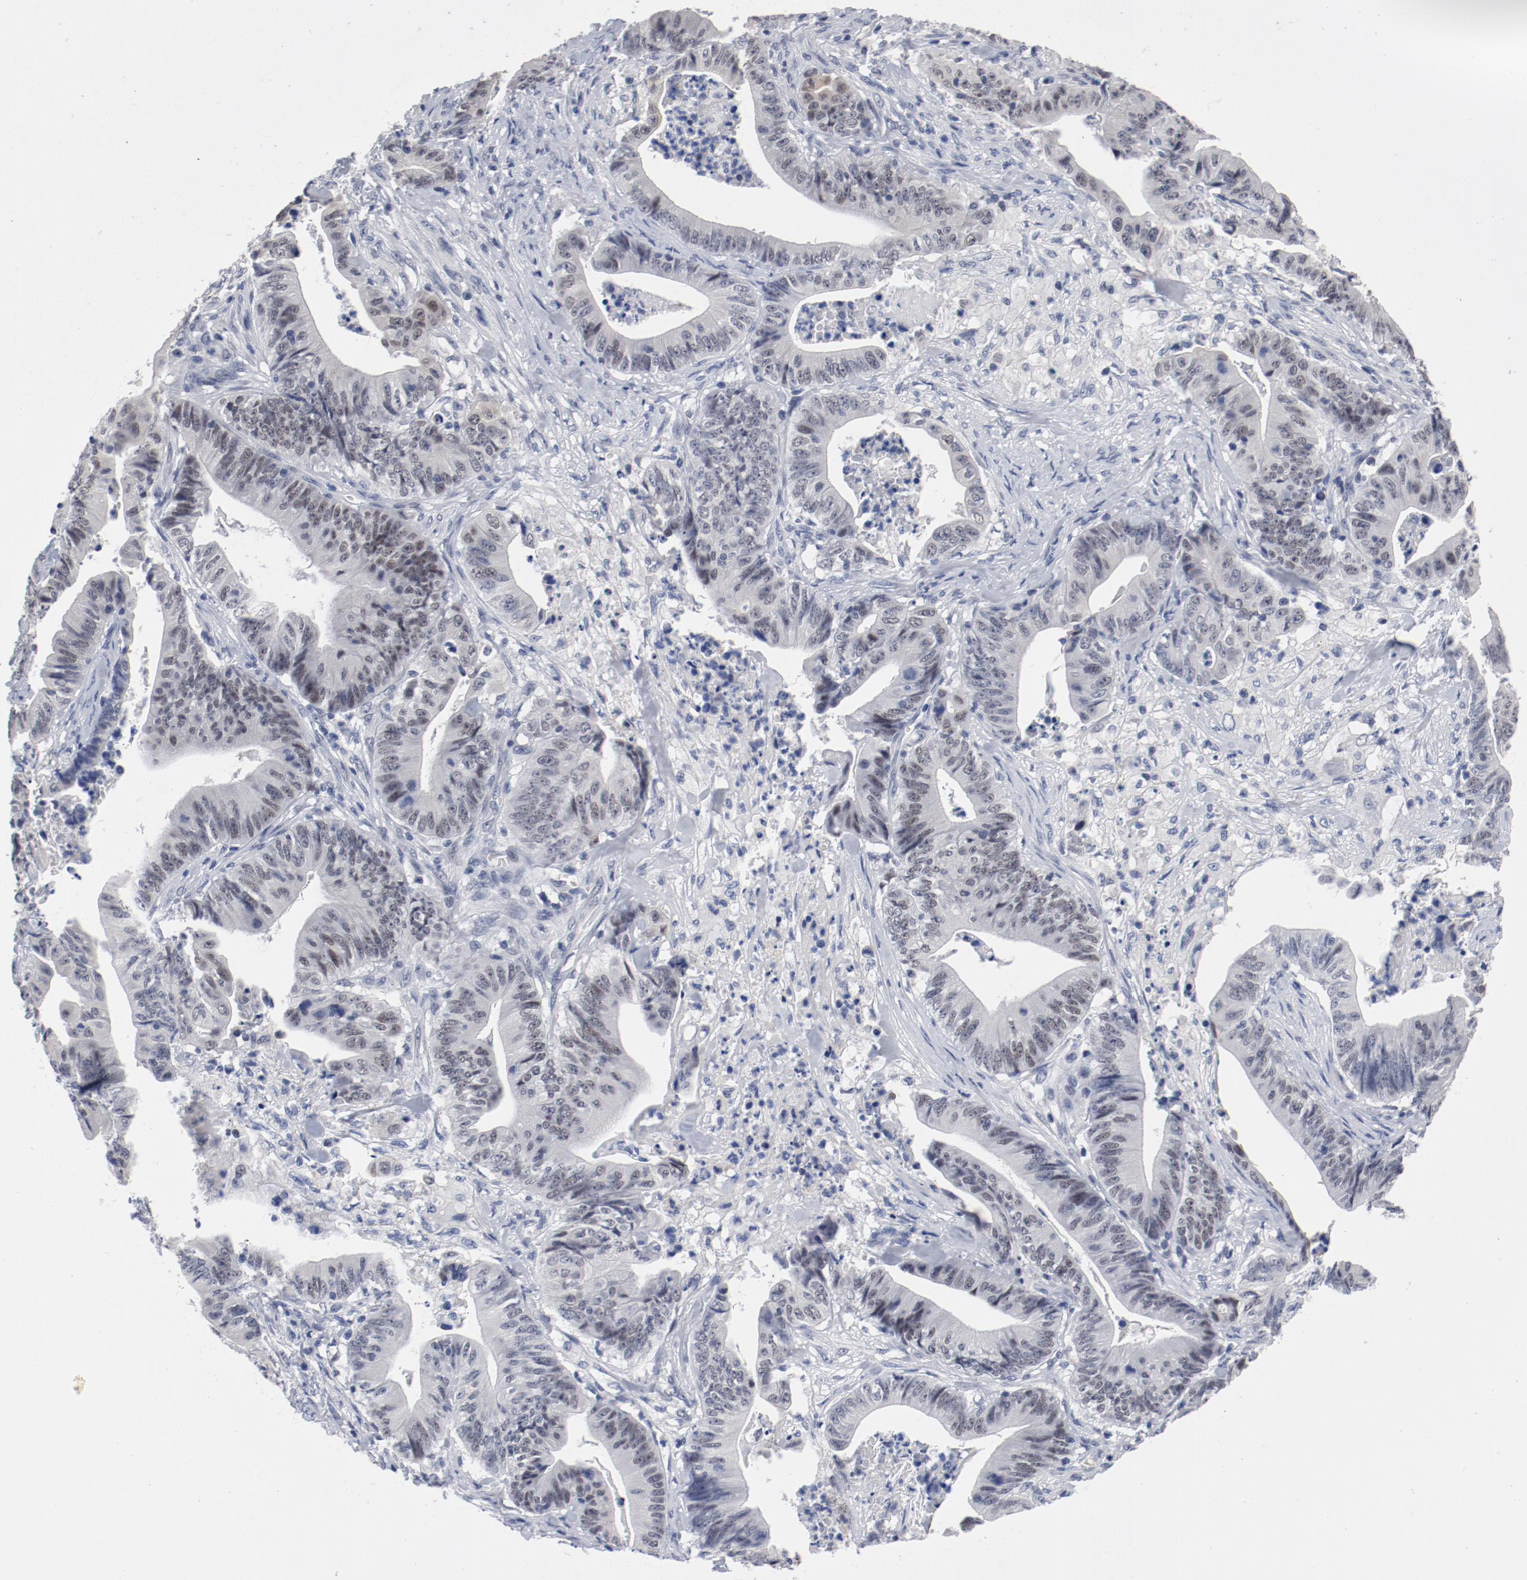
{"staining": {"intensity": "weak", "quantity": "25%-75%", "location": "nuclear"}, "tissue": "stomach cancer", "cell_type": "Tumor cells", "image_type": "cancer", "snomed": [{"axis": "morphology", "description": "Adenocarcinoma, NOS"}, {"axis": "topography", "description": "Stomach, lower"}], "caption": "High-power microscopy captured an immunohistochemistry histopathology image of stomach cancer, revealing weak nuclear positivity in approximately 25%-75% of tumor cells. The staining was performed using DAB (3,3'-diaminobenzidine) to visualize the protein expression in brown, while the nuclei were stained in blue with hematoxylin (Magnification: 20x).", "gene": "ANKLE2", "patient": {"sex": "female", "age": 86}}